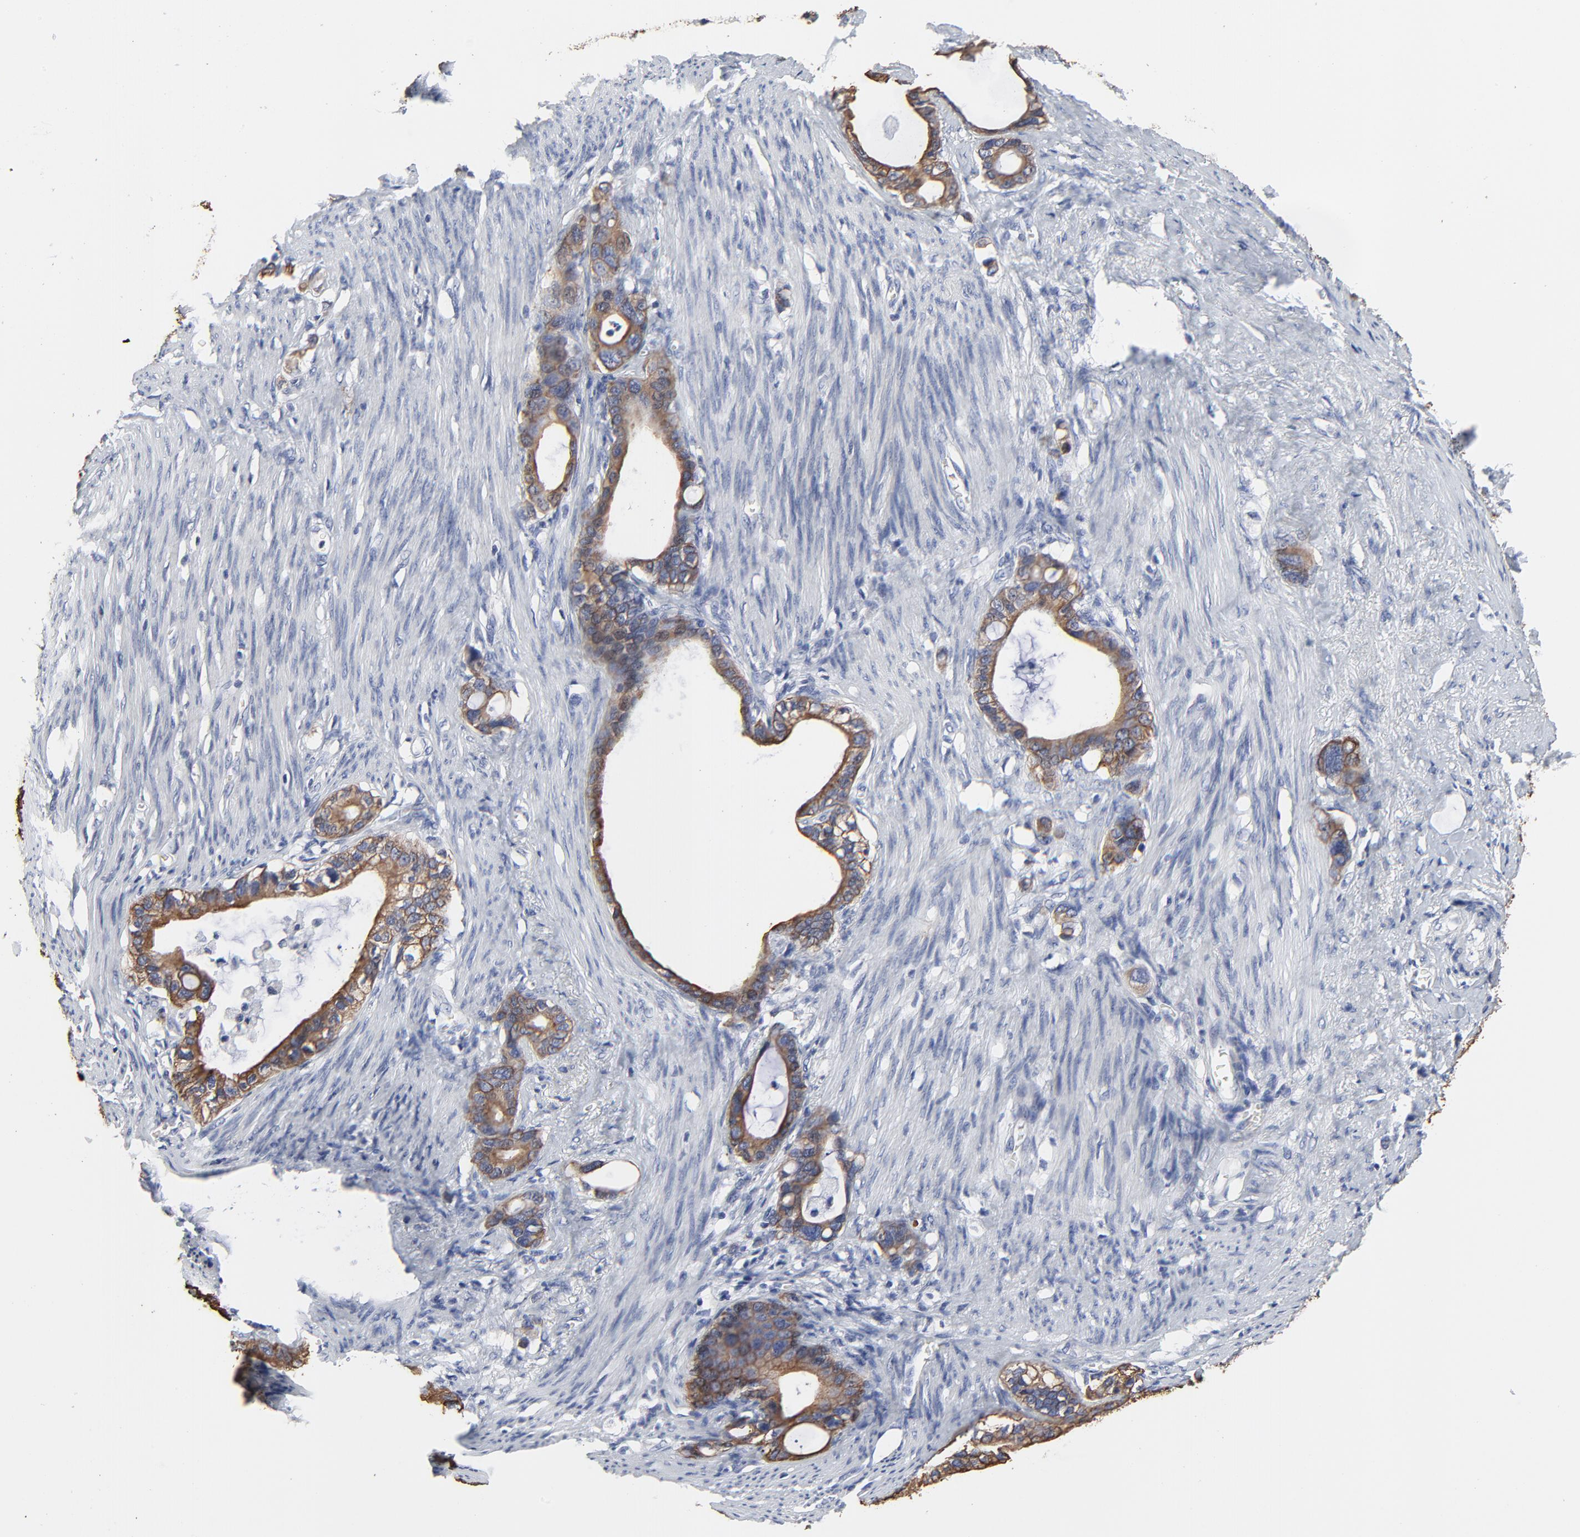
{"staining": {"intensity": "moderate", "quantity": ">75%", "location": "cytoplasmic/membranous"}, "tissue": "stomach cancer", "cell_type": "Tumor cells", "image_type": "cancer", "snomed": [{"axis": "morphology", "description": "Adenocarcinoma, NOS"}, {"axis": "topography", "description": "Stomach"}], "caption": "Protein expression by immunohistochemistry shows moderate cytoplasmic/membranous staining in approximately >75% of tumor cells in stomach cancer (adenocarcinoma). The protein of interest is shown in brown color, while the nuclei are stained blue.", "gene": "LNX1", "patient": {"sex": "female", "age": 75}}